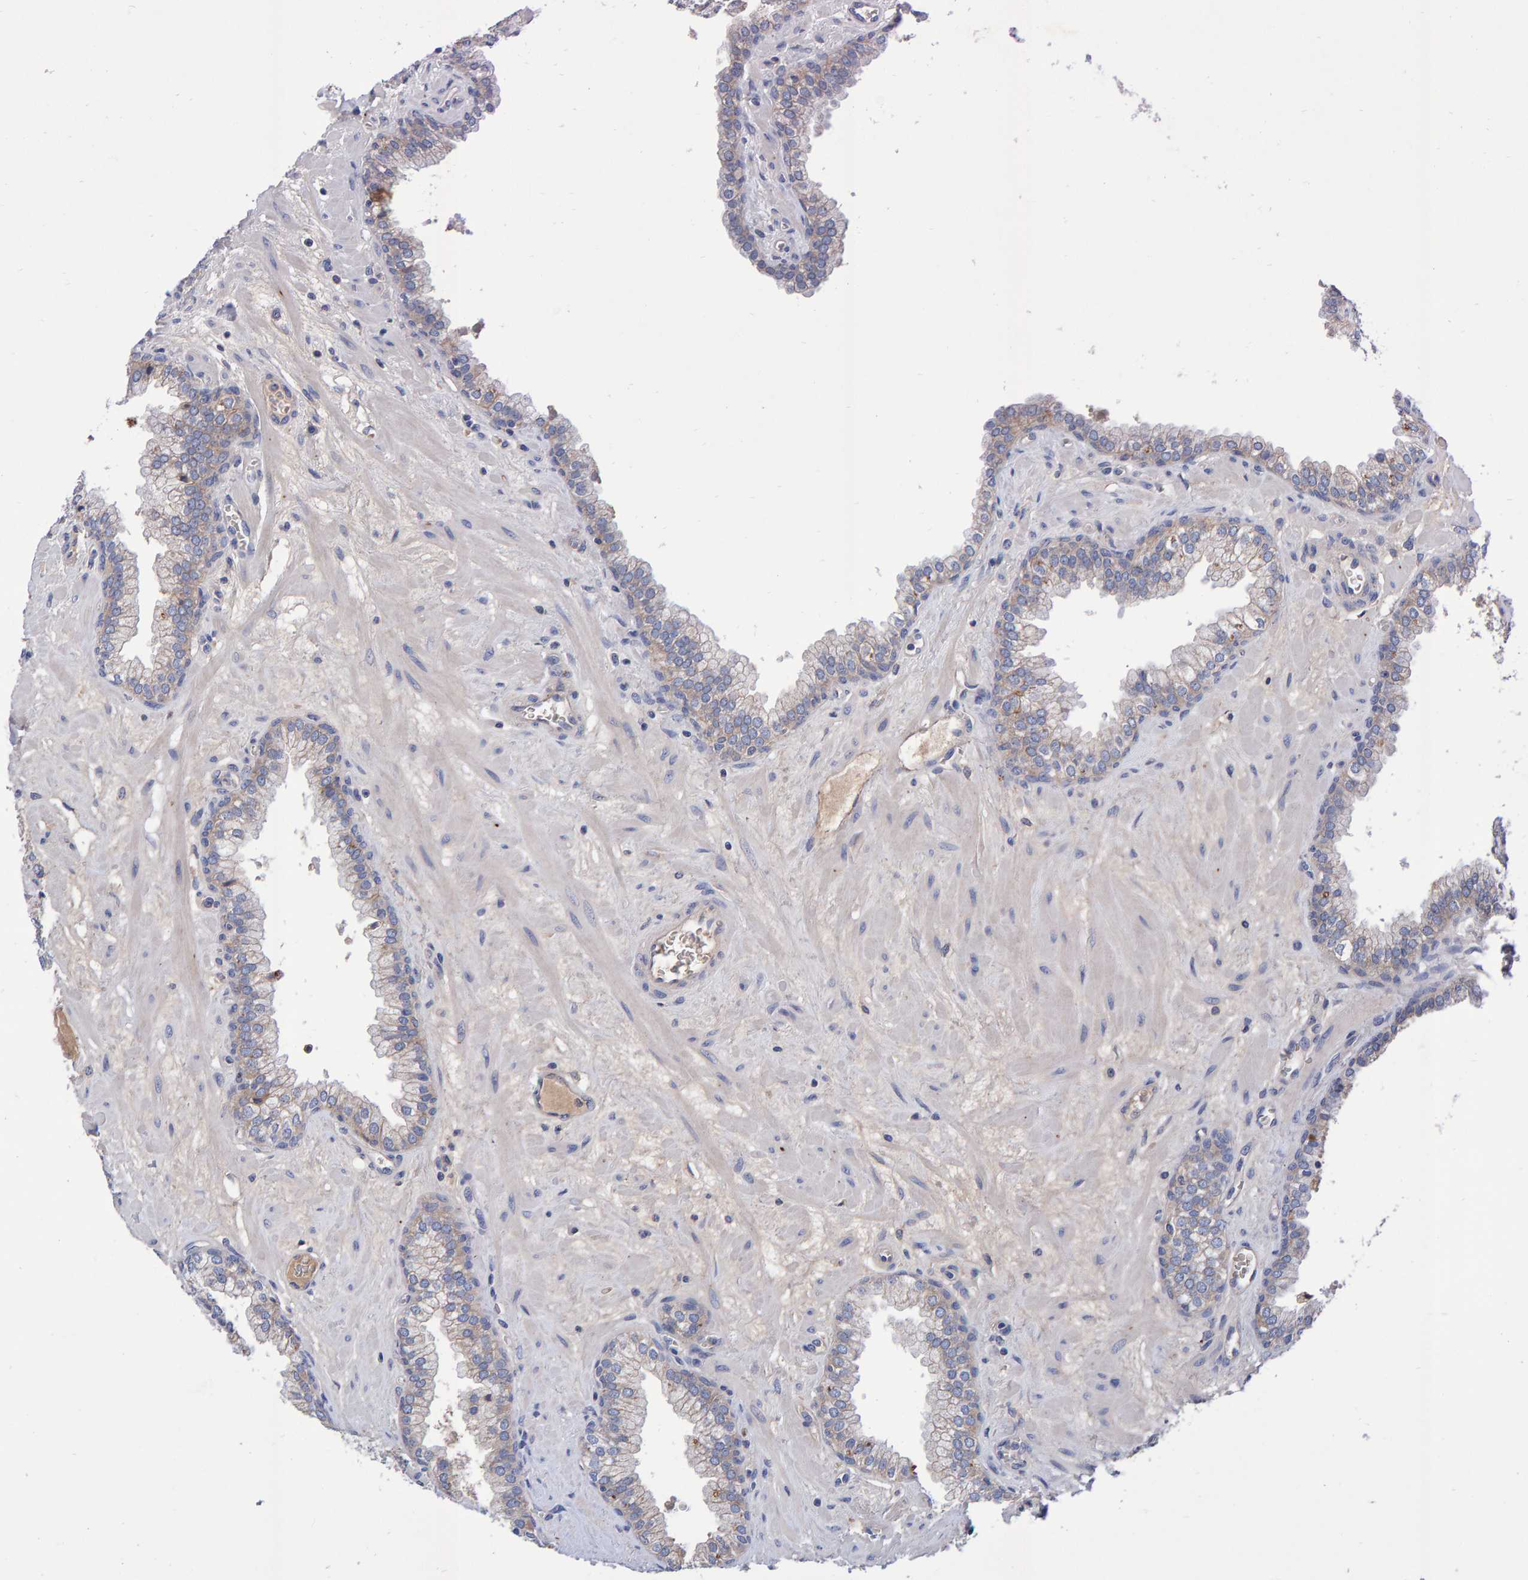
{"staining": {"intensity": "weak", "quantity": "25%-75%", "location": "cytoplasmic/membranous"}, "tissue": "prostate", "cell_type": "Glandular cells", "image_type": "normal", "snomed": [{"axis": "morphology", "description": "Normal tissue, NOS"}, {"axis": "morphology", "description": "Urothelial carcinoma, Low grade"}, {"axis": "topography", "description": "Urinary bladder"}, {"axis": "topography", "description": "Prostate"}], "caption": "Immunohistochemical staining of unremarkable human prostate displays low levels of weak cytoplasmic/membranous expression in approximately 25%-75% of glandular cells.", "gene": "EFR3A", "patient": {"sex": "male", "age": 60}}